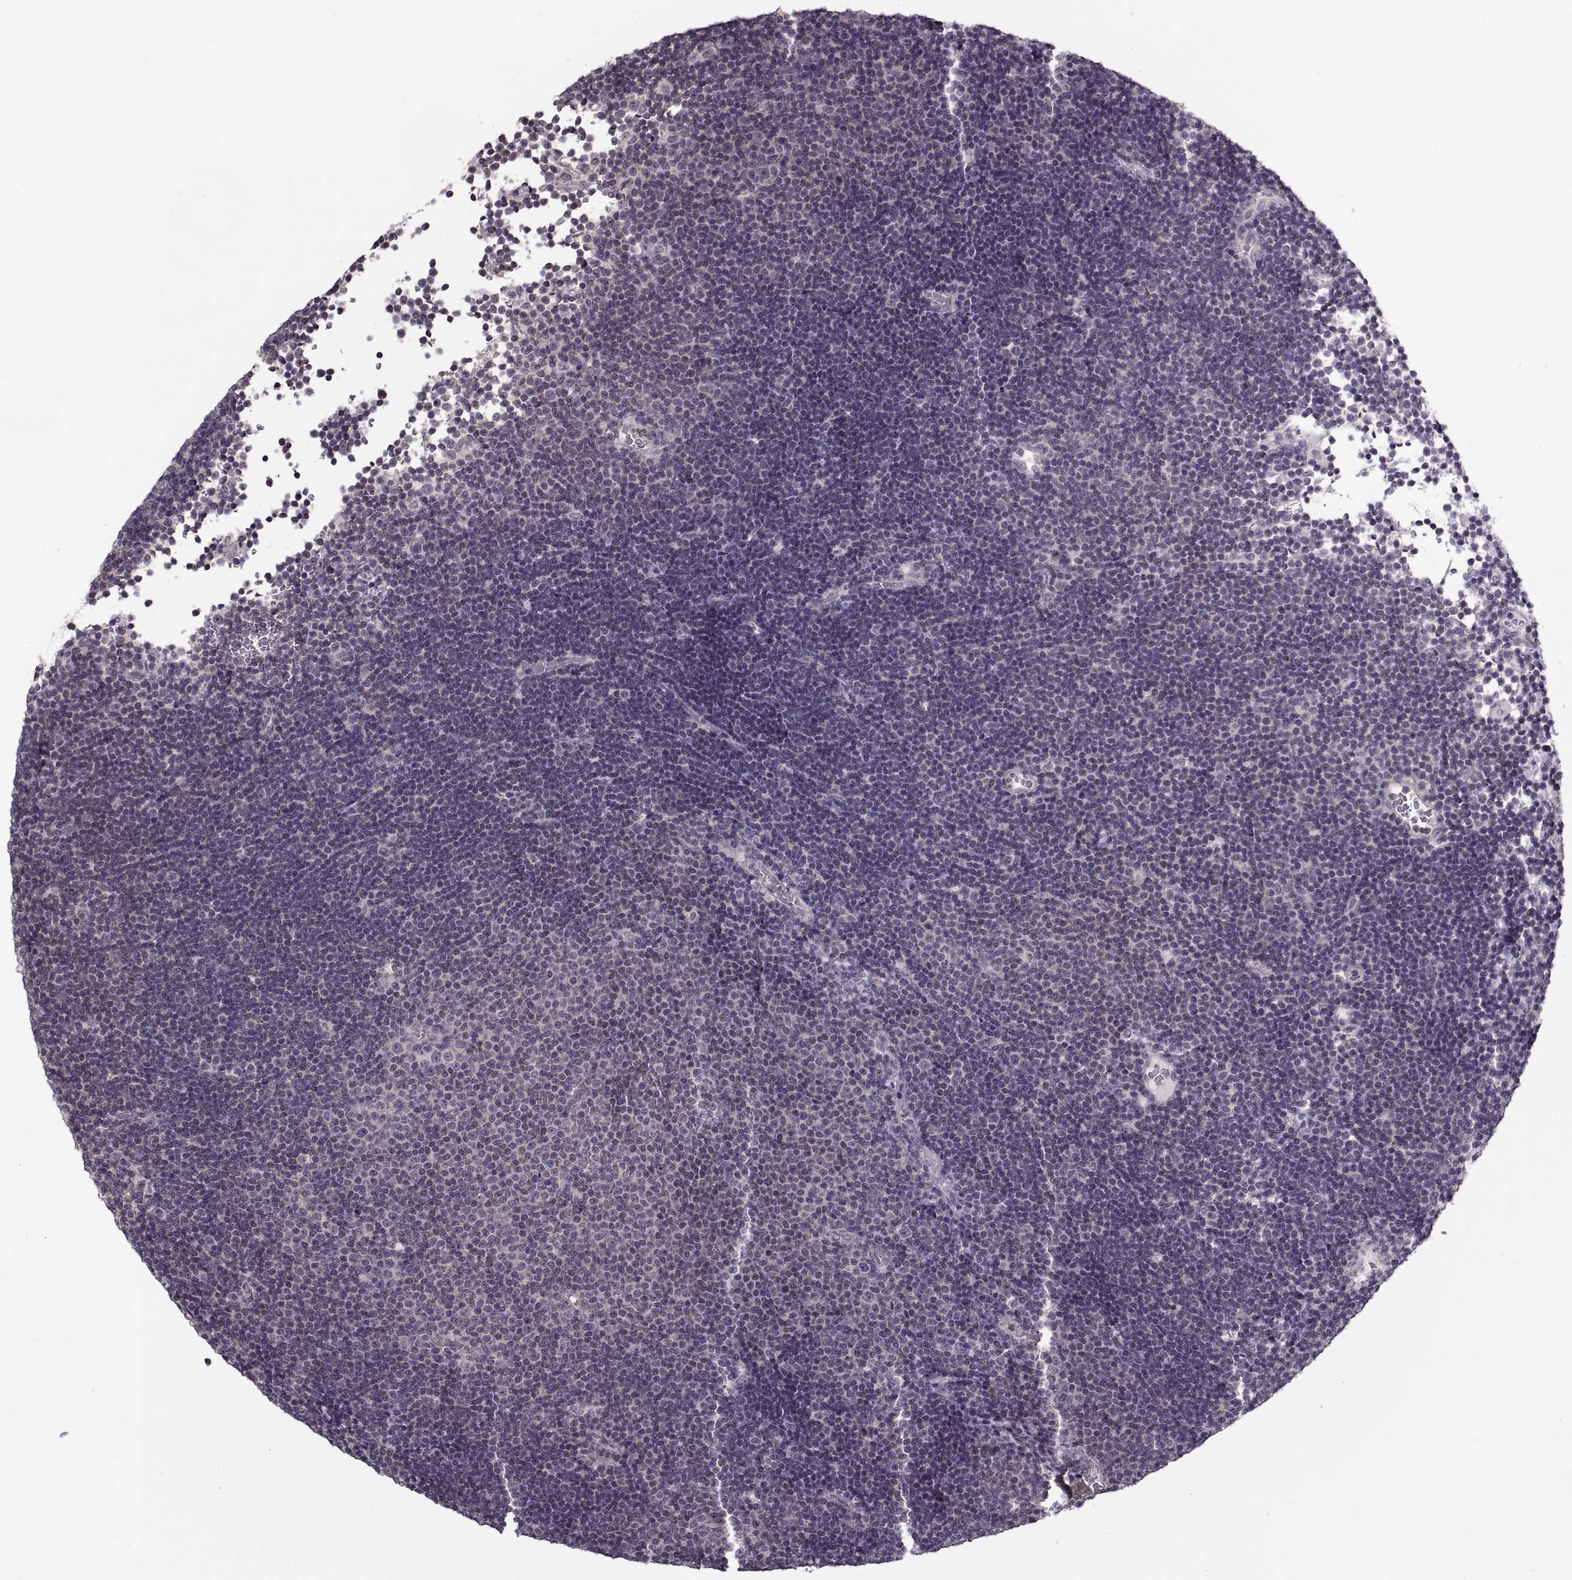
{"staining": {"intensity": "negative", "quantity": "none", "location": "none"}, "tissue": "lymphoma", "cell_type": "Tumor cells", "image_type": "cancer", "snomed": [{"axis": "morphology", "description": "Malignant lymphoma, non-Hodgkin's type, Low grade"}, {"axis": "topography", "description": "Brain"}], "caption": "This is a image of immunohistochemistry (IHC) staining of low-grade malignant lymphoma, non-Hodgkin's type, which shows no expression in tumor cells.", "gene": "LUZP2", "patient": {"sex": "female", "age": 66}}